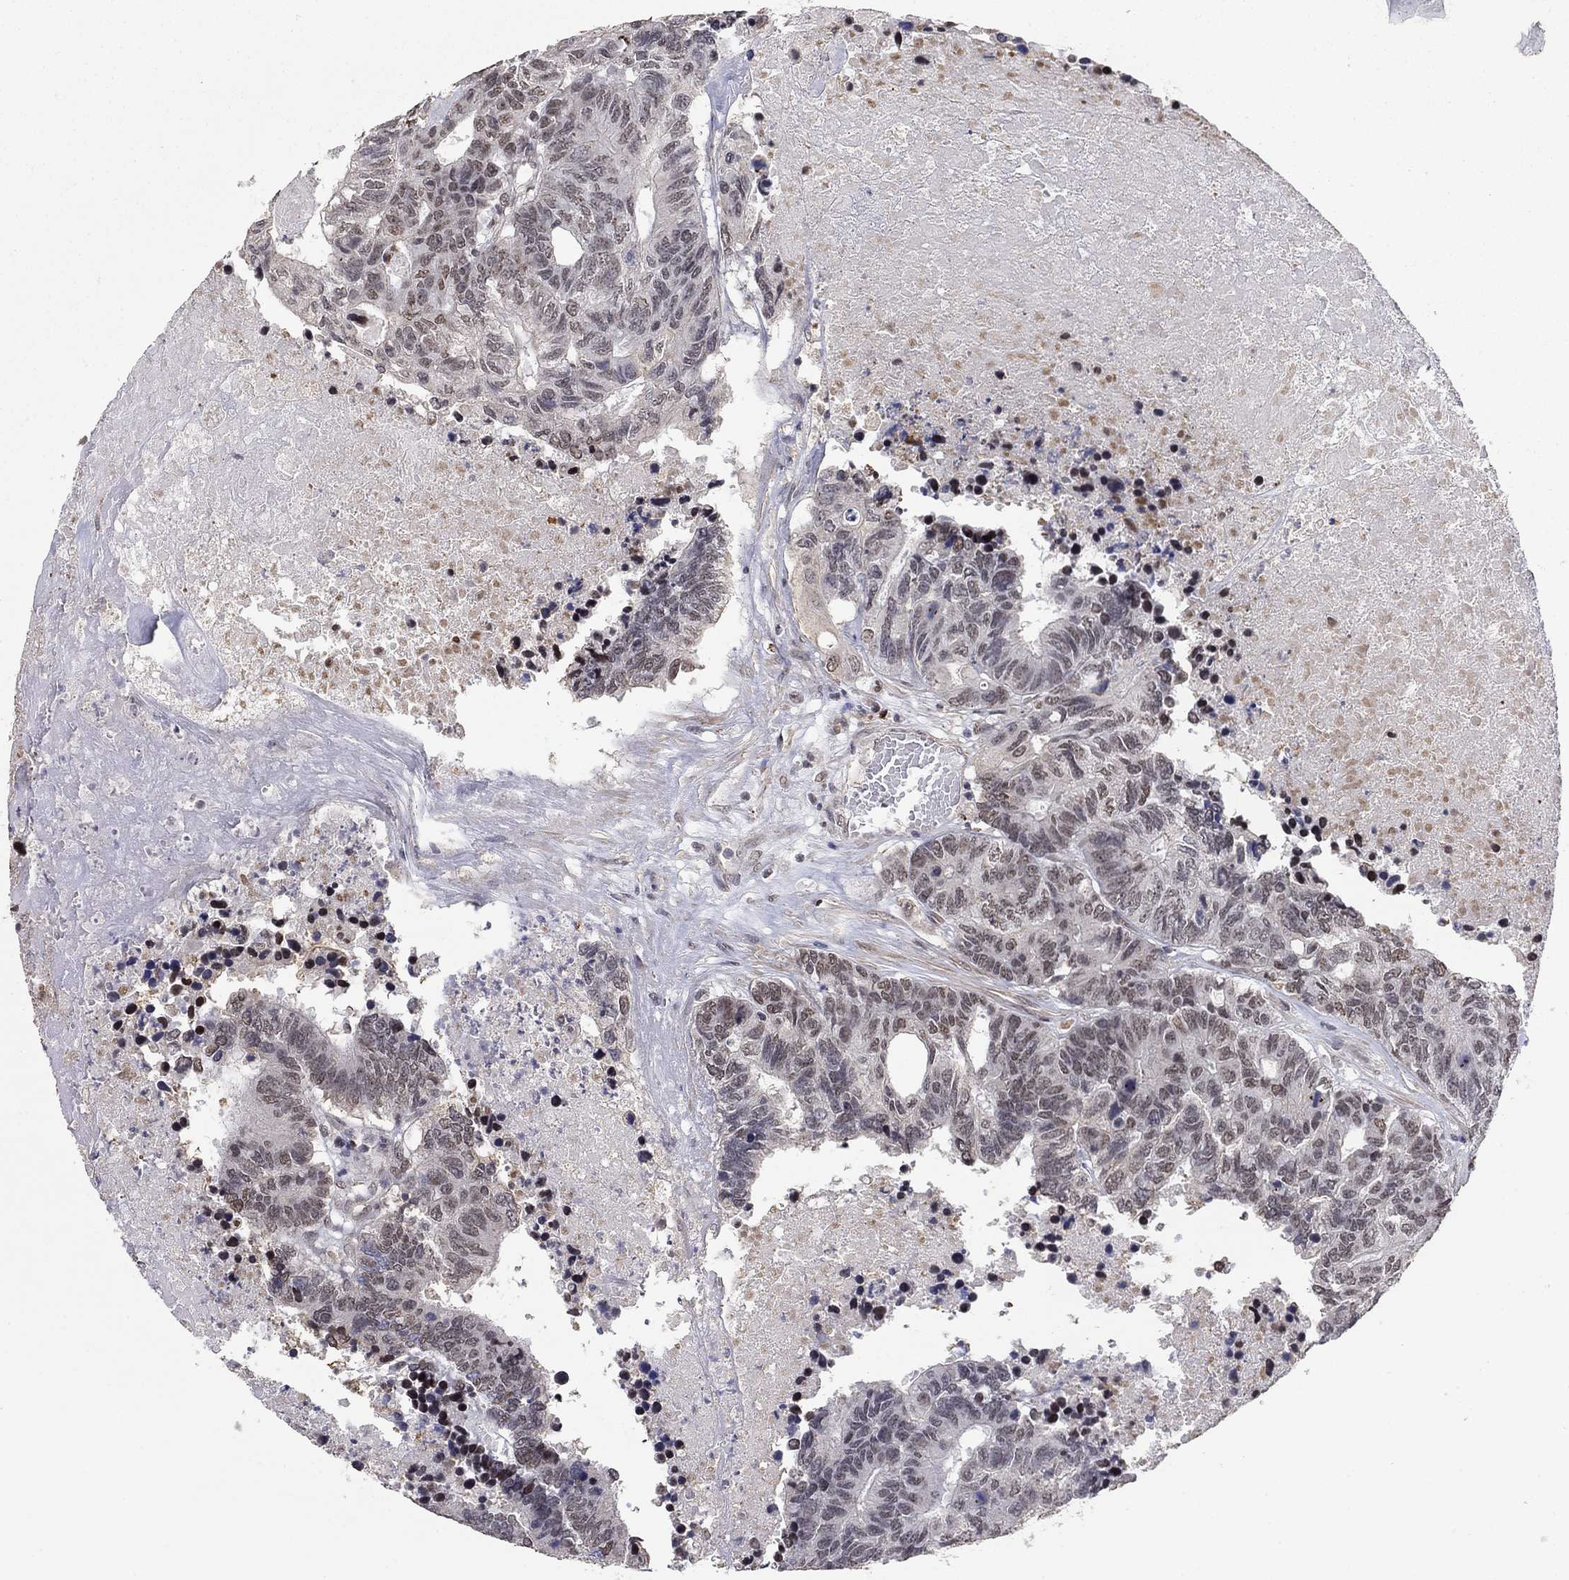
{"staining": {"intensity": "weak", "quantity": "<25%", "location": "nuclear"}, "tissue": "colorectal cancer", "cell_type": "Tumor cells", "image_type": "cancer", "snomed": [{"axis": "morphology", "description": "Adenocarcinoma, NOS"}, {"axis": "topography", "description": "Colon"}], "caption": "Colorectal cancer was stained to show a protein in brown. There is no significant expression in tumor cells. The staining is performed using DAB brown chromogen with nuclei counter-stained in using hematoxylin.", "gene": "GRIA3", "patient": {"sex": "female", "age": 48}}